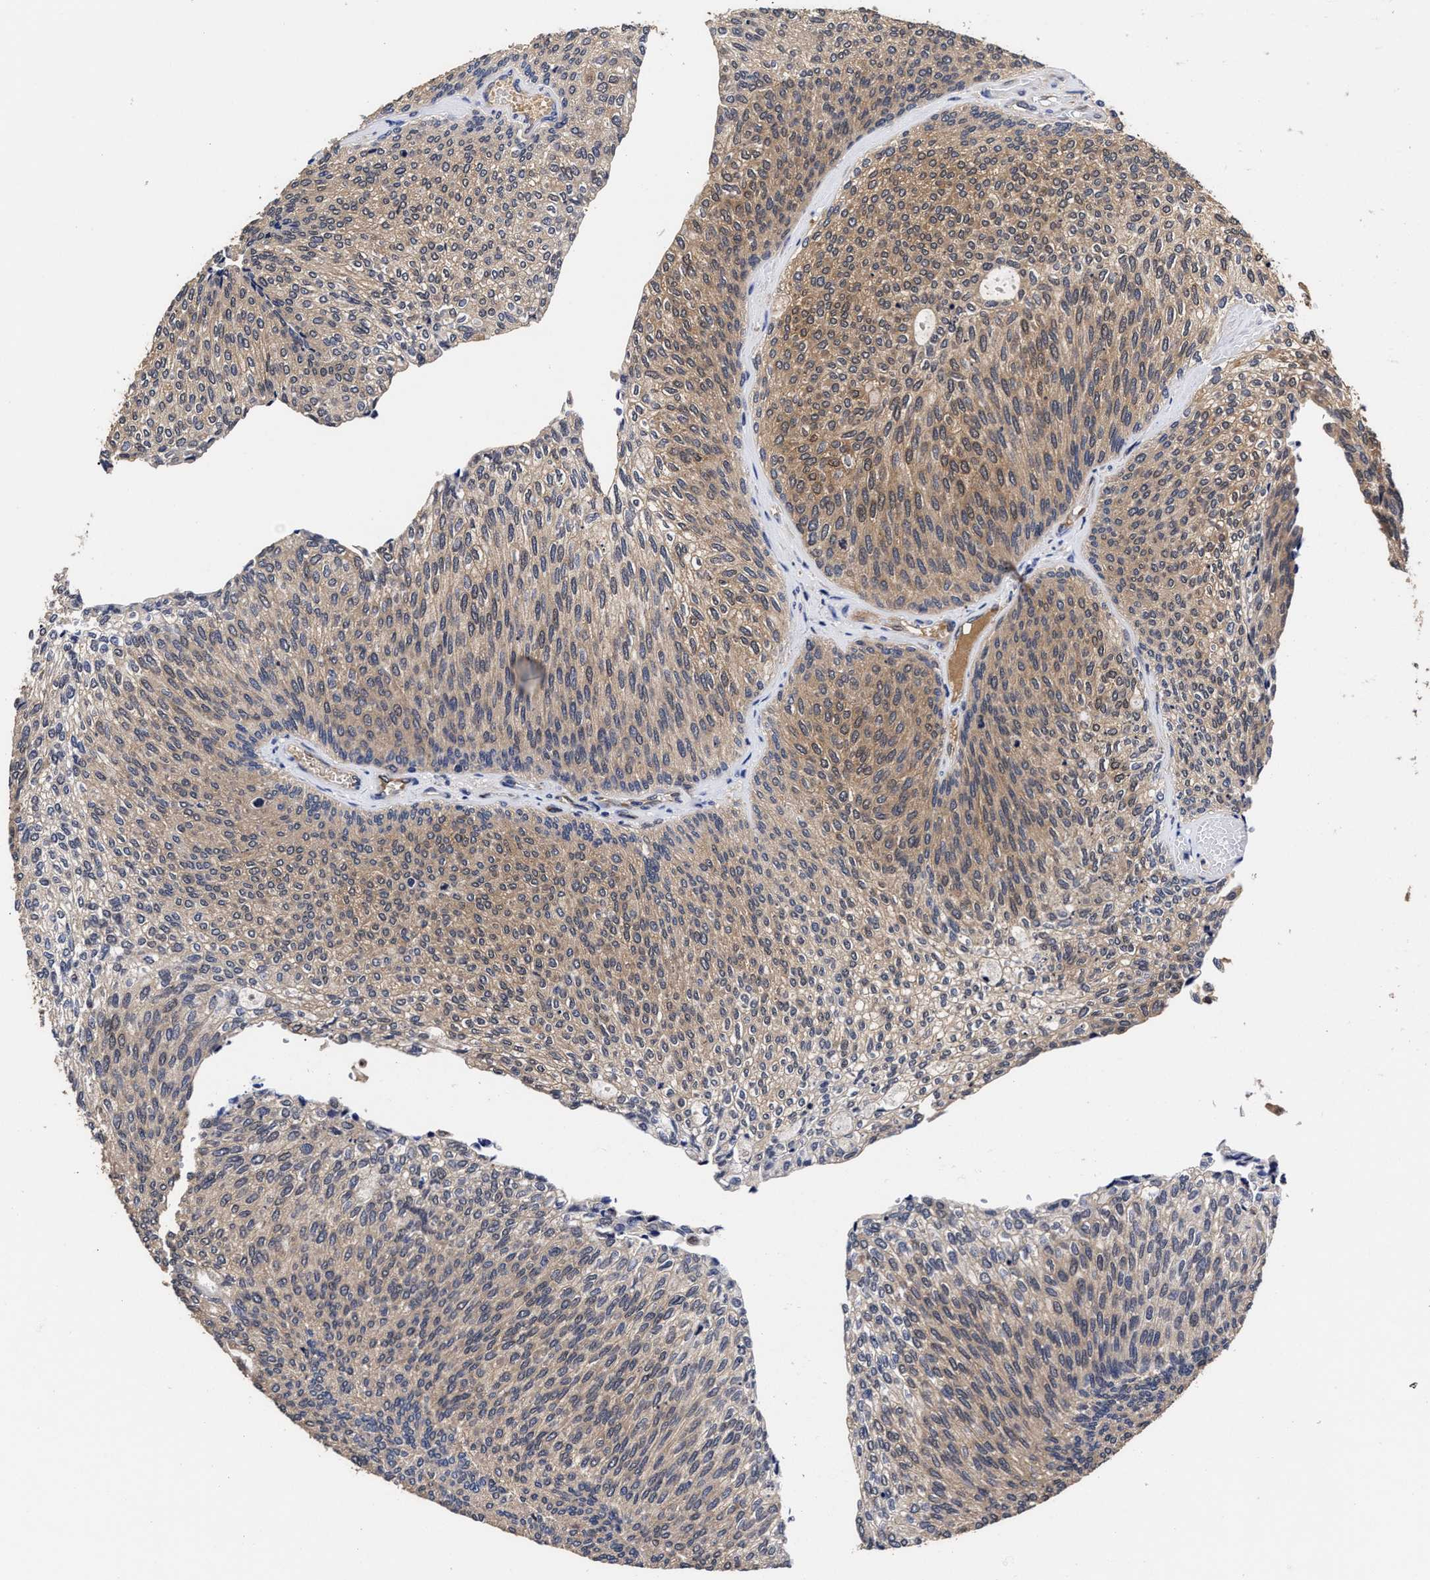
{"staining": {"intensity": "moderate", "quantity": "25%-75%", "location": "cytoplasmic/membranous"}, "tissue": "urothelial cancer", "cell_type": "Tumor cells", "image_type": "cancer", "snomed": [{"axis": "morphology", "description": "Urothelial carcinoma, Low grade"}, {"axis": "topography", "description": "Urinary bladder"}], "caption": "DAB immunohistochemical staining of urothelial cancer reveals moderate cytoplasmic/membranous protein positivity in approximately 25%-75% of tumor cells. Nuclei are stained in blue.", "gene": "SOCS5", "patient": {"sex": "female", "age": 79}}